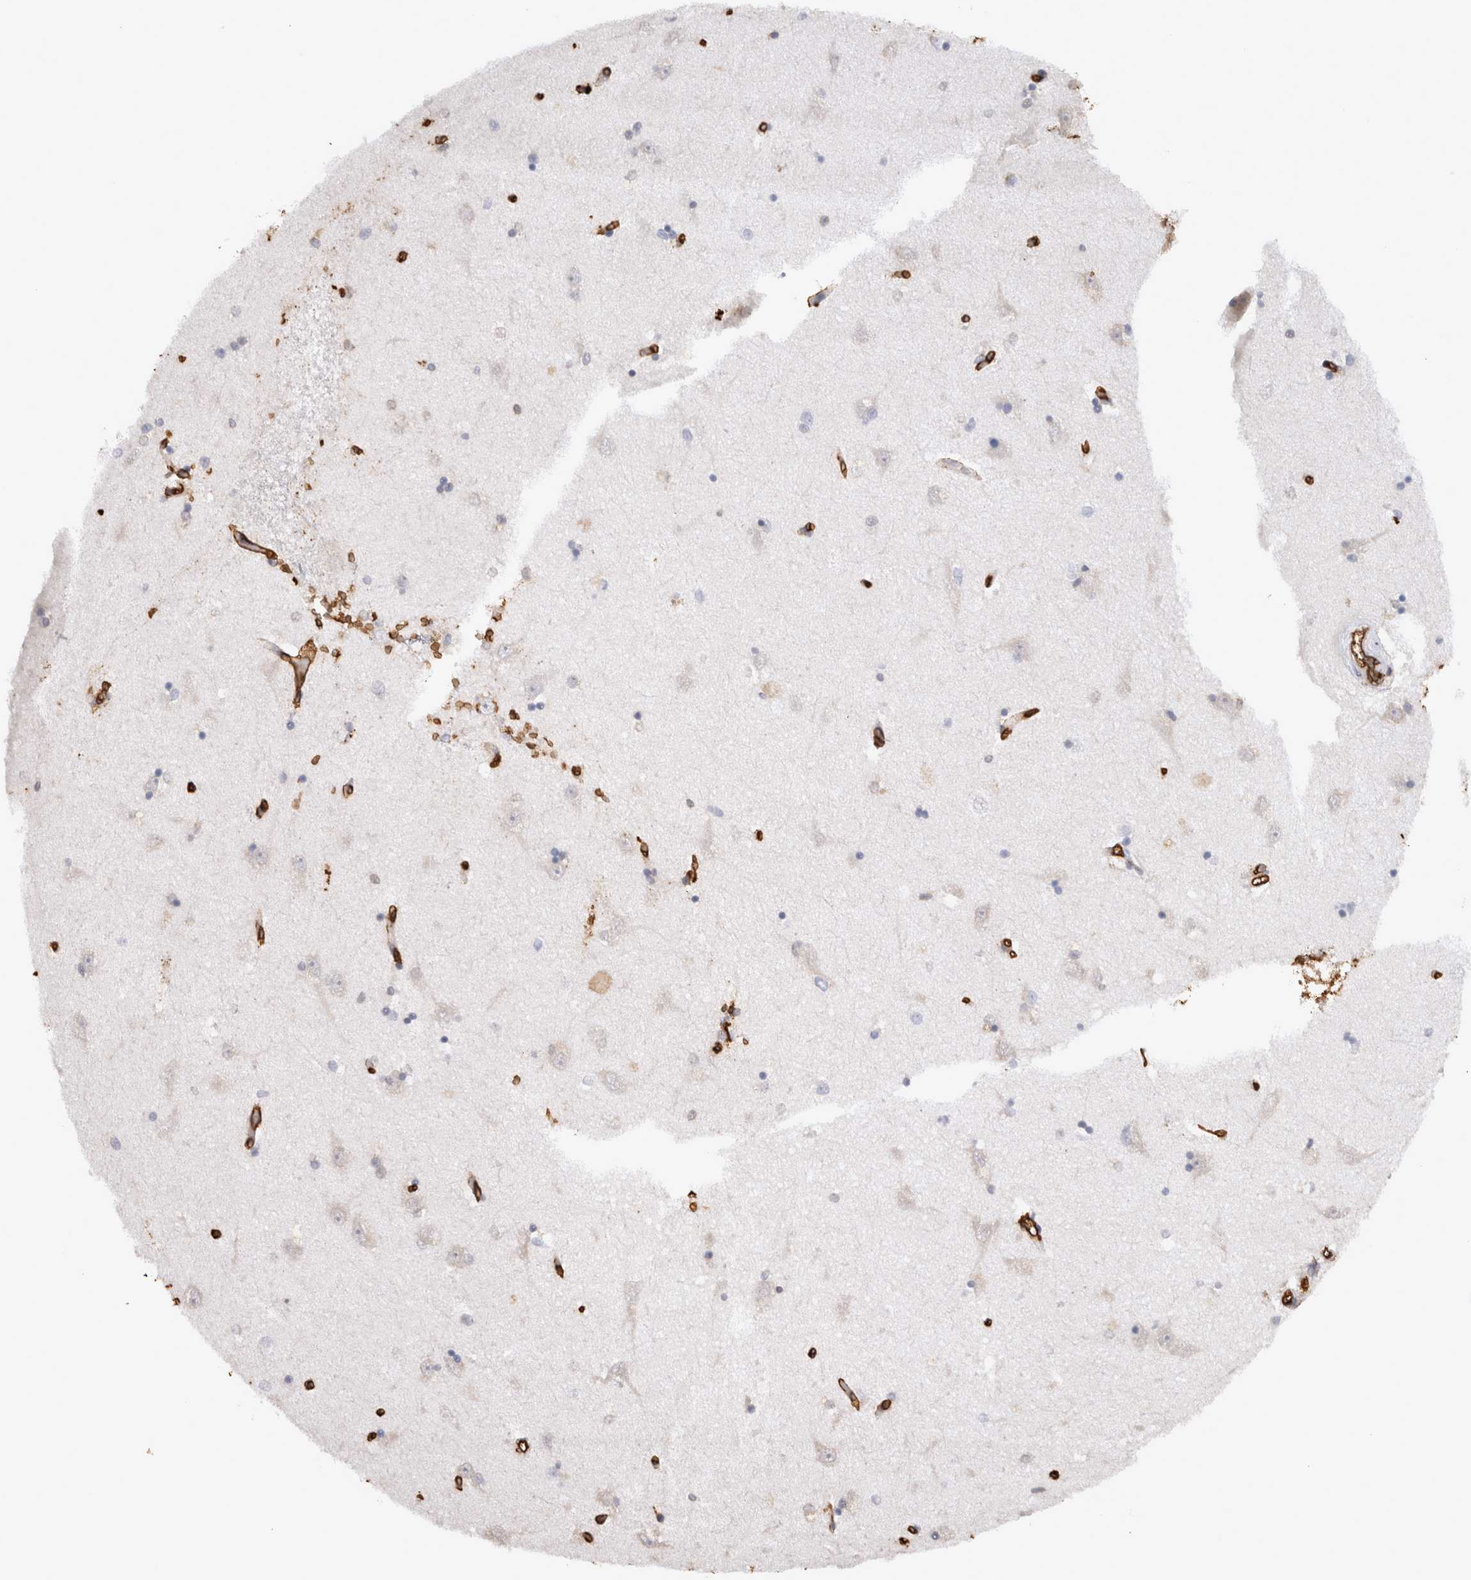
{"staining": {"intensity": "negative", "quantity": "none", "location": "none"}, "tissue": "hippocampus", "cell_type": "Glial cells", "image_type": "normal", "snomed": [{"axis": "morphology", "description": "Normal tissue, NOS"}, {"axis": "topography", "description": "Hippocampus"}], "caption": "Glial cells show no significant protein expression in unremarkable hippocampus. (Brightfield microscopy of DAB (3,3'-diaminobenzidine) IHC at high magnification).", "gene": "IL17RC", "patient": {"sex": "male", "age": 45}}